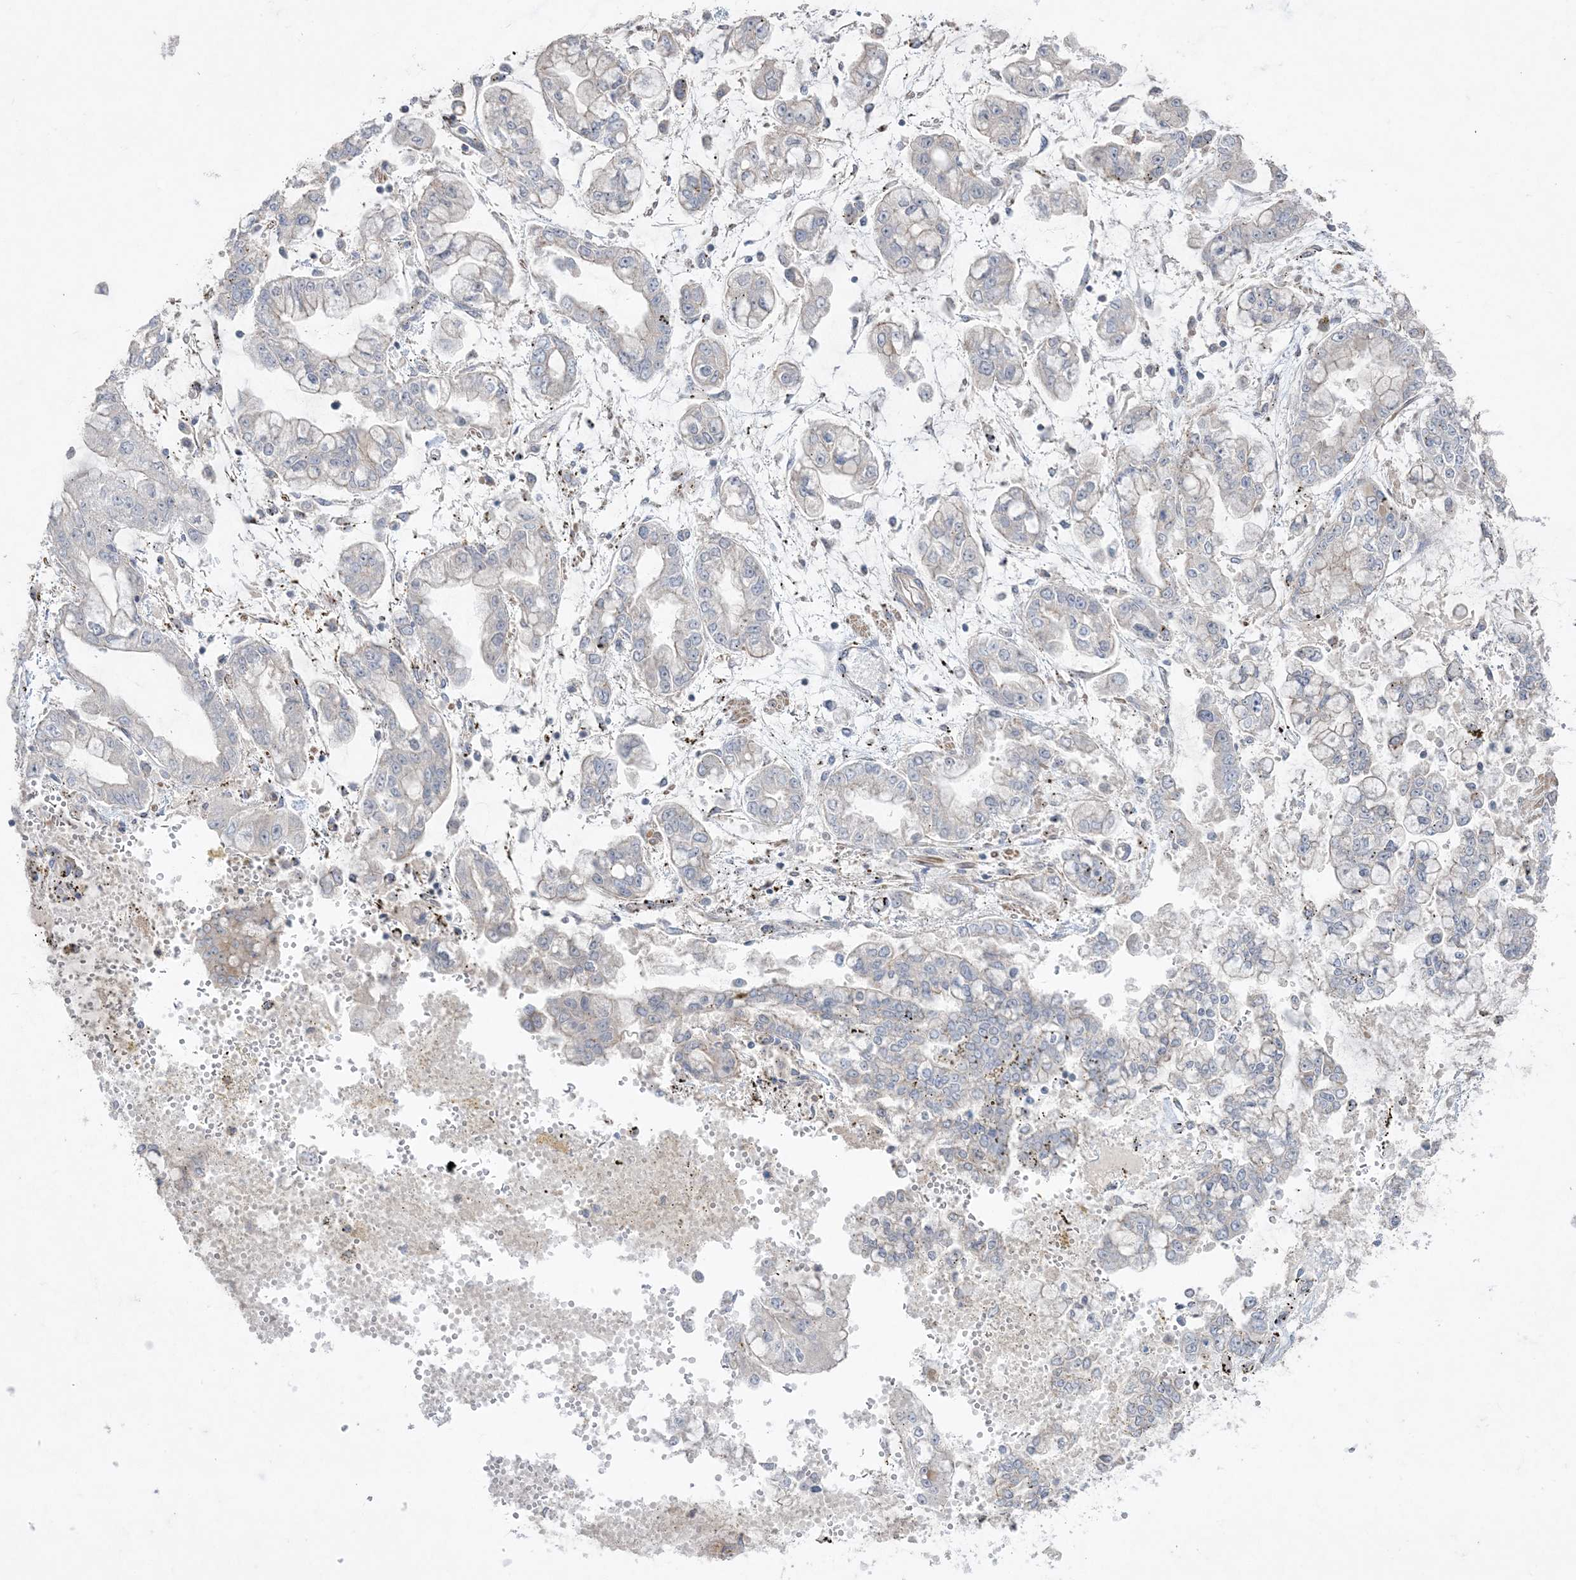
{"staining": {"intensity": "negative", "quantity": "none", "location": "none"}, "tissue": "stomach cancer", "cell_type": "Tumor cells", "image_type": "cancer", "snomed": [{"axis": "morphology", "description": "Normal tissue, NOS"}, {"axis": "morphology", "description": "Adenocarcinoma, NOS"}, {"axis": "topography", "description": "Stomach, upper"}, {"axis": "topography", "description": "Stomach"}], "caption": "Adenocarcinoma (stomach) was stained to show a protein in brown. There is no significant expression in tumor cells.", "gene": "SH3BP4", "patient": {"sex": "male", "age": 76}}